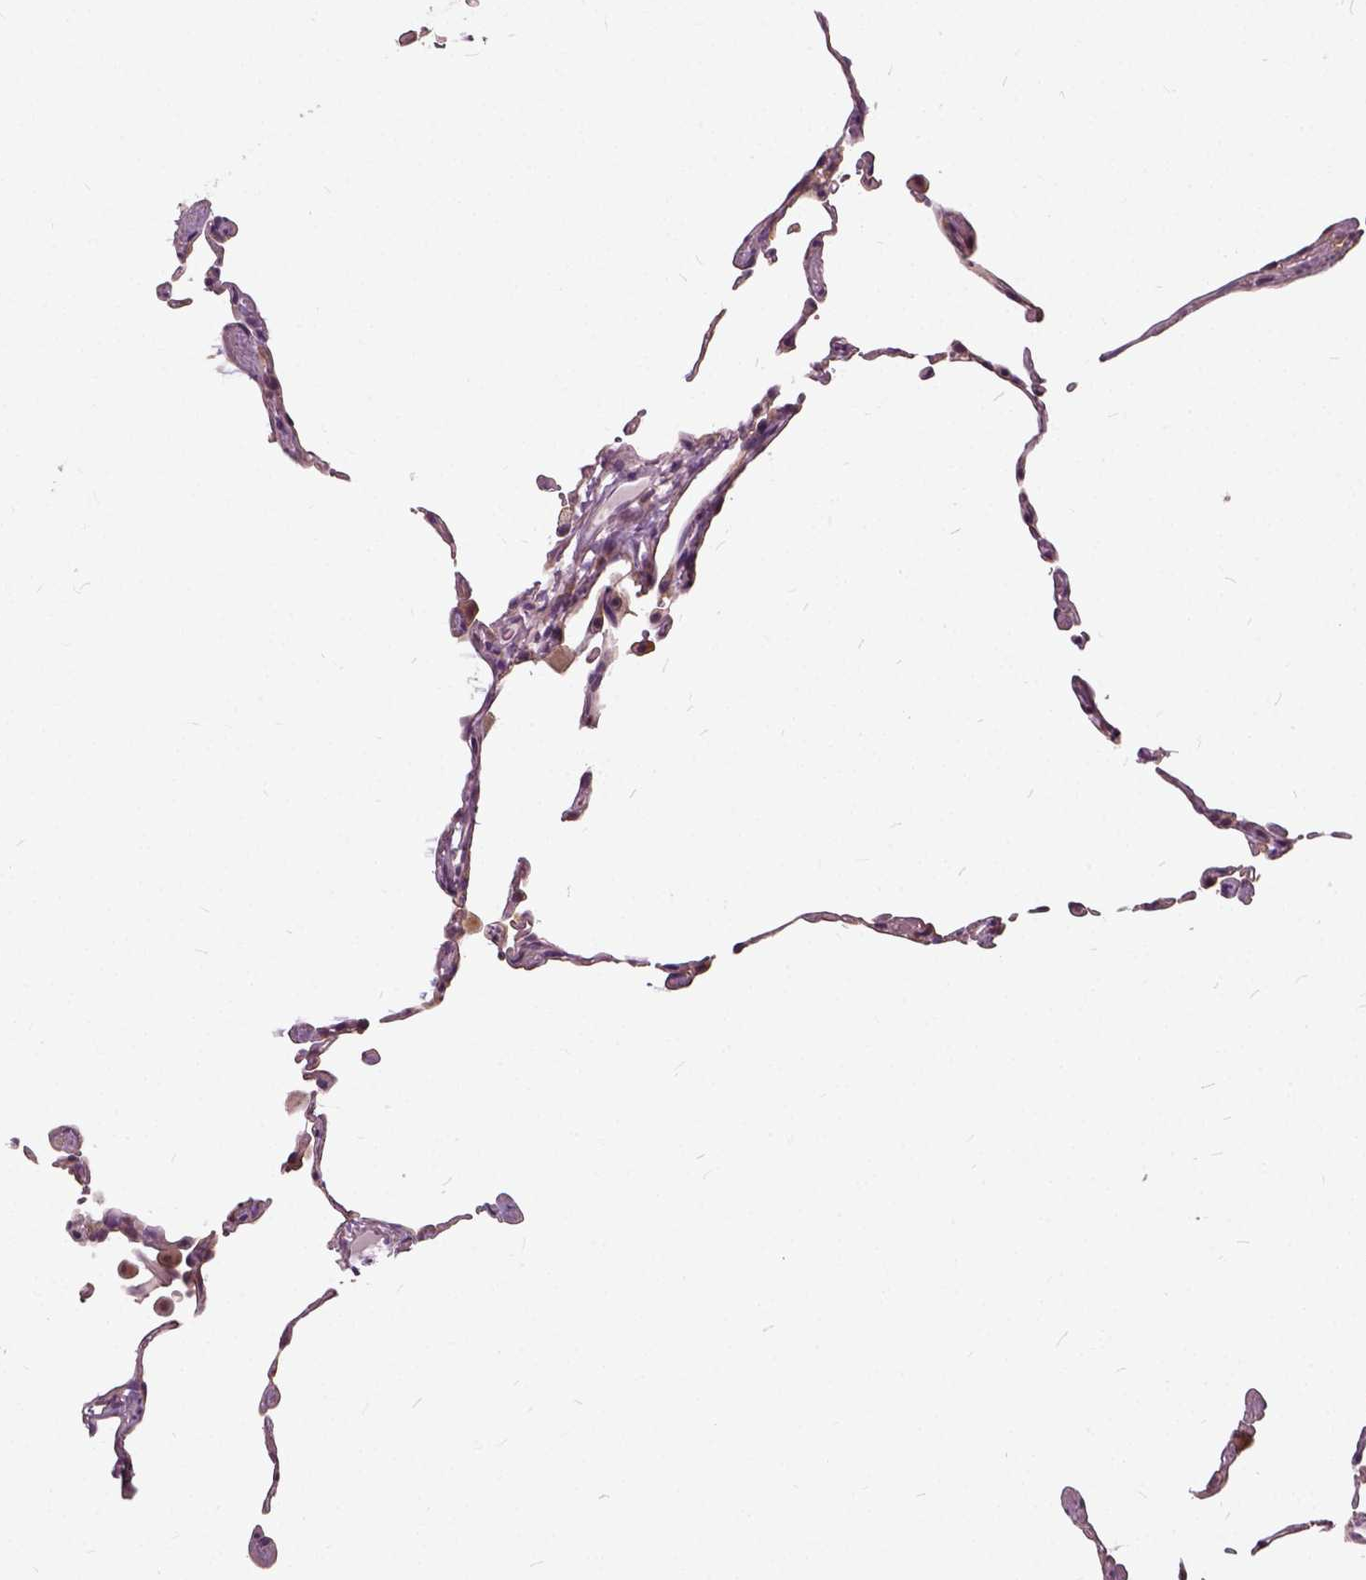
{"staining": {"intensity": "weak", "quantity": "25%-75%", "location": "cytoplasmic/membranous"}, "tissue": "lung", "cell_type": "Alveolar cells", "image_type": "normal", "snomed": [{"axis": "morphology", "description": "Normal tissue, NOS"}, {"axis": "topography", "description": "Lung"}], "caption": "Lung was stained to show a protein in brown. There is low levels of weak cytoplasmic/membranous positivity in approximately 25%-75% of alveolar cells. The staining was performed using DAB (3,3'-diaminobenzidine), with brown indicating positive protein expression. Nuclei are stained blue with hematoxylin.", "gene": "ILRUN", "patient": {"sex": "female", "age": 57}}